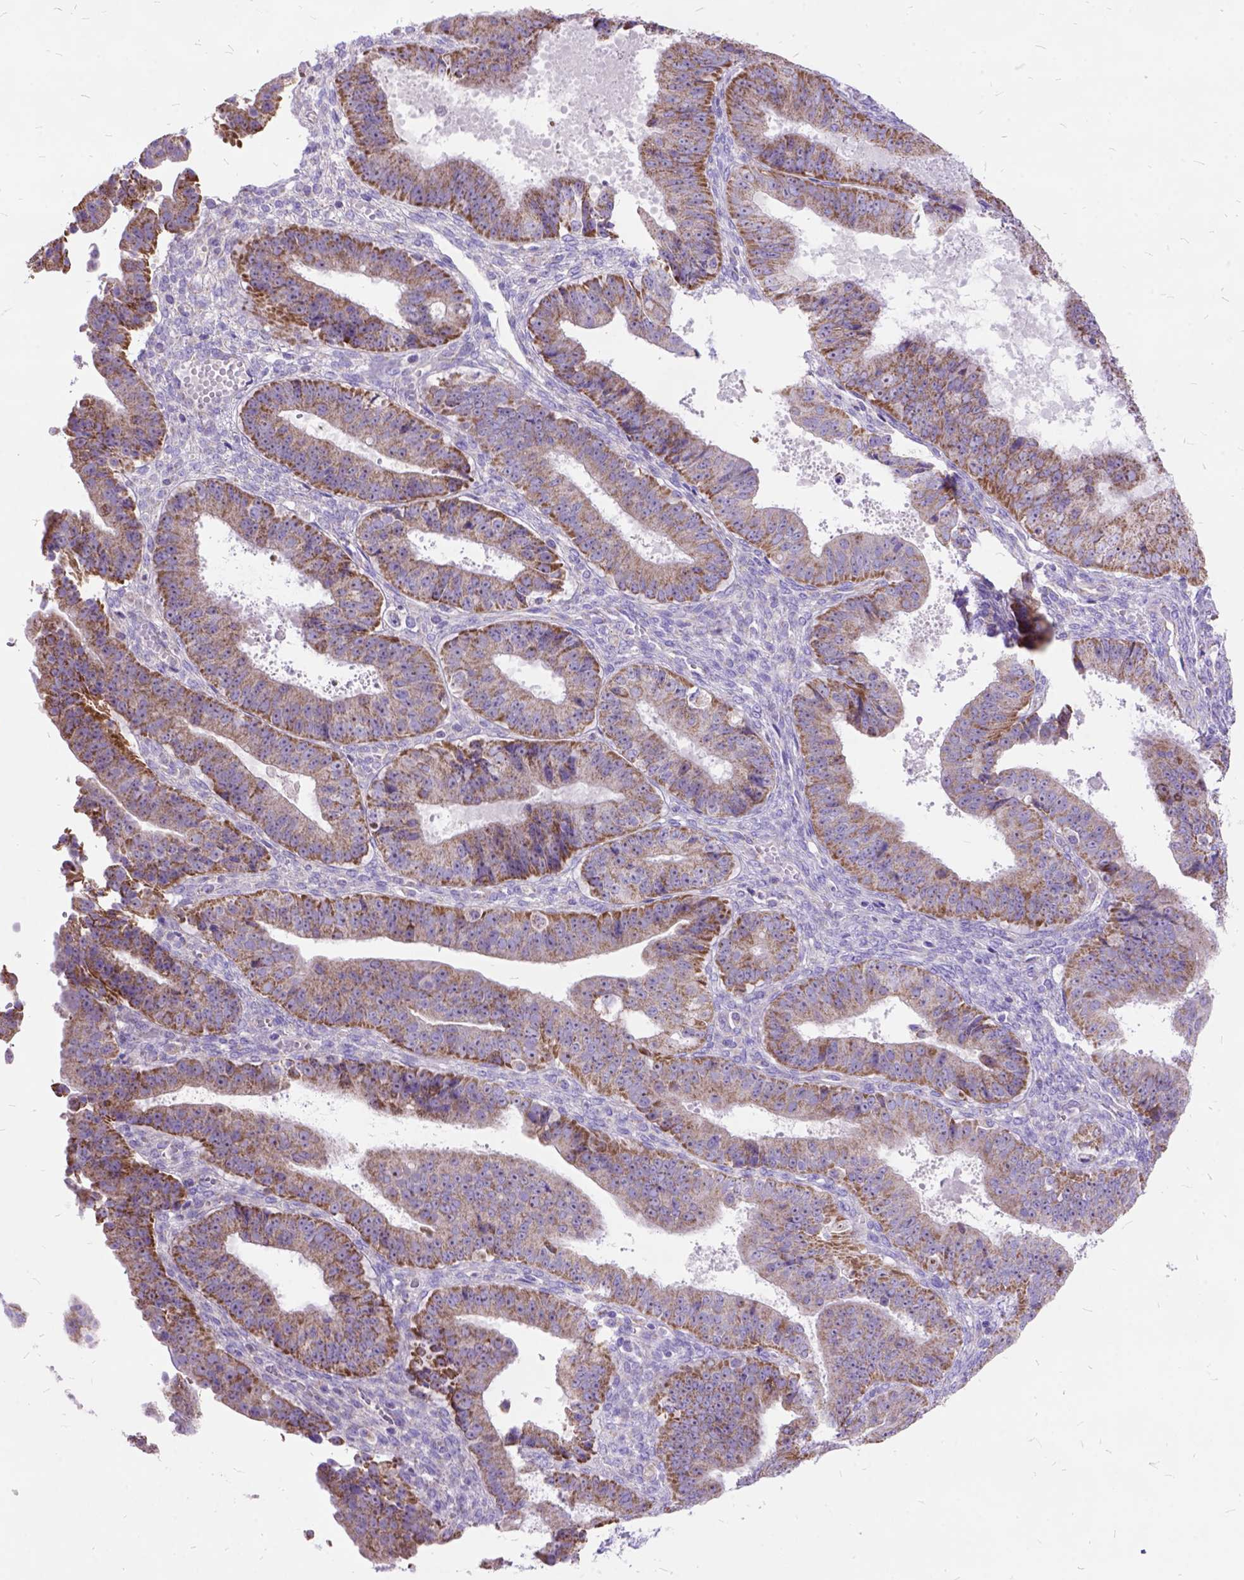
{"staining": {"intensity": "moderate", "quantity": ">75%", "location": "cytoplasmic/membranous"}, "tissue": "ovarian cancer", "cell_type": "Tumor cells", "image_type": "cancer", "snomed": [{"axis": "morphology", "description": "Carcinoma, endometroid"}, {"axis": "topography", "description": "Ovary"}], "caption": "Human ovarian cancer stained with a brown dye reveals moderate cytoplasmic/membranous positive expression in approximately >75% of tumor cells.", "gene": "CTAG2", "patient": {"sex": "female", "age": 42}}